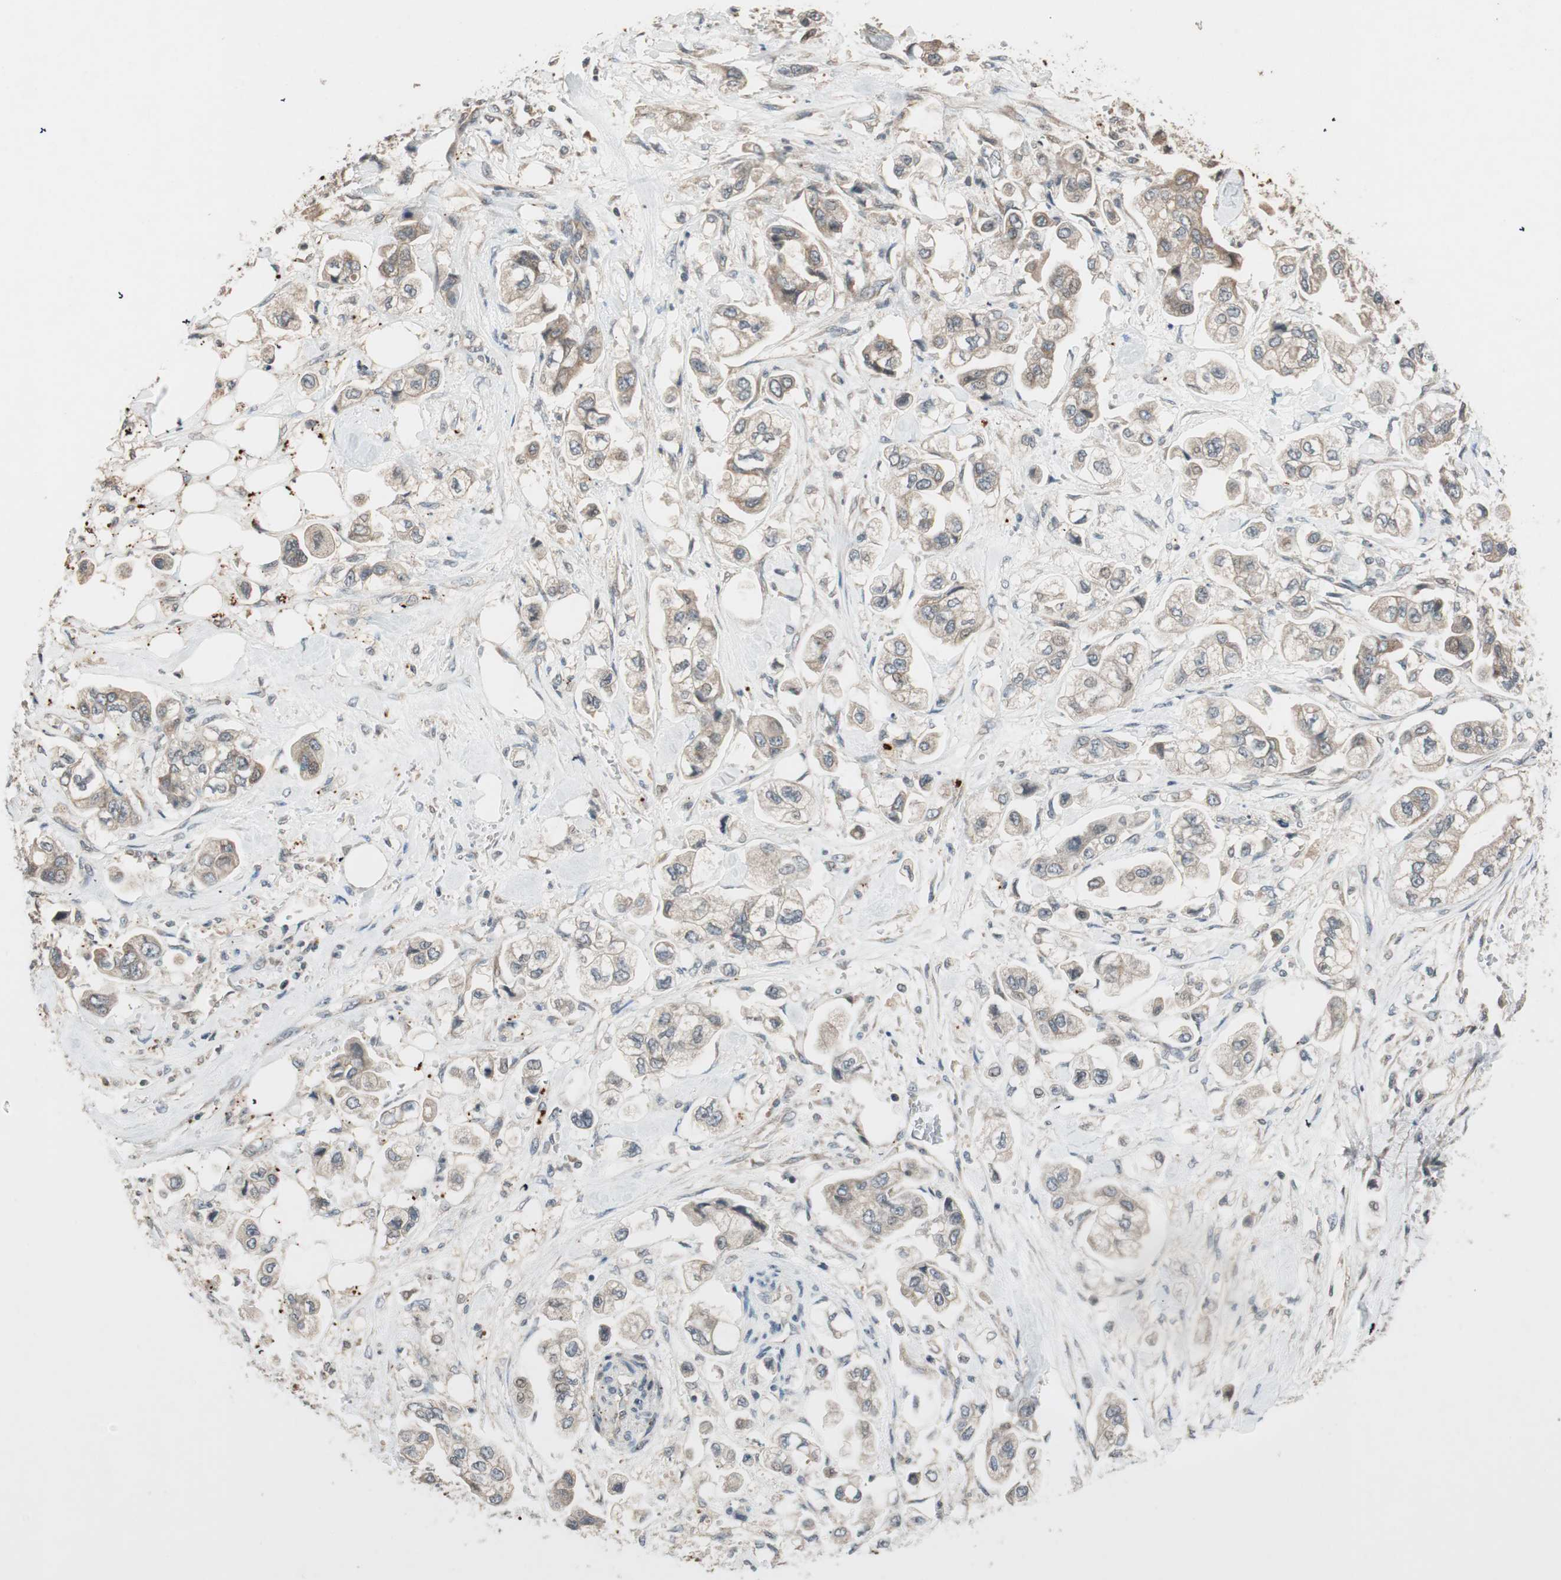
{"staining": {"intensity": "weak", "quantity": ">75%", "location": "cytoplasmic/membranous"}, "tissue": "stomach cancer", "cell_type": "Tumor cells", "image_type": "cancer", "snomed": [{"axis": "morphology", "description": "Adenocarcinoma, NOS"}, {"axis": "topography", "description": "Stomach"}], "caption": "Immunohistochemistry (DAB) staining of stomach cancer (adenocarcinoma) displays weak cytoplasmic/membranous protein staining in approximately >75% of tumor cells.", "gene": "GLB1", "patient": {"sex": "male", "age": 62}}